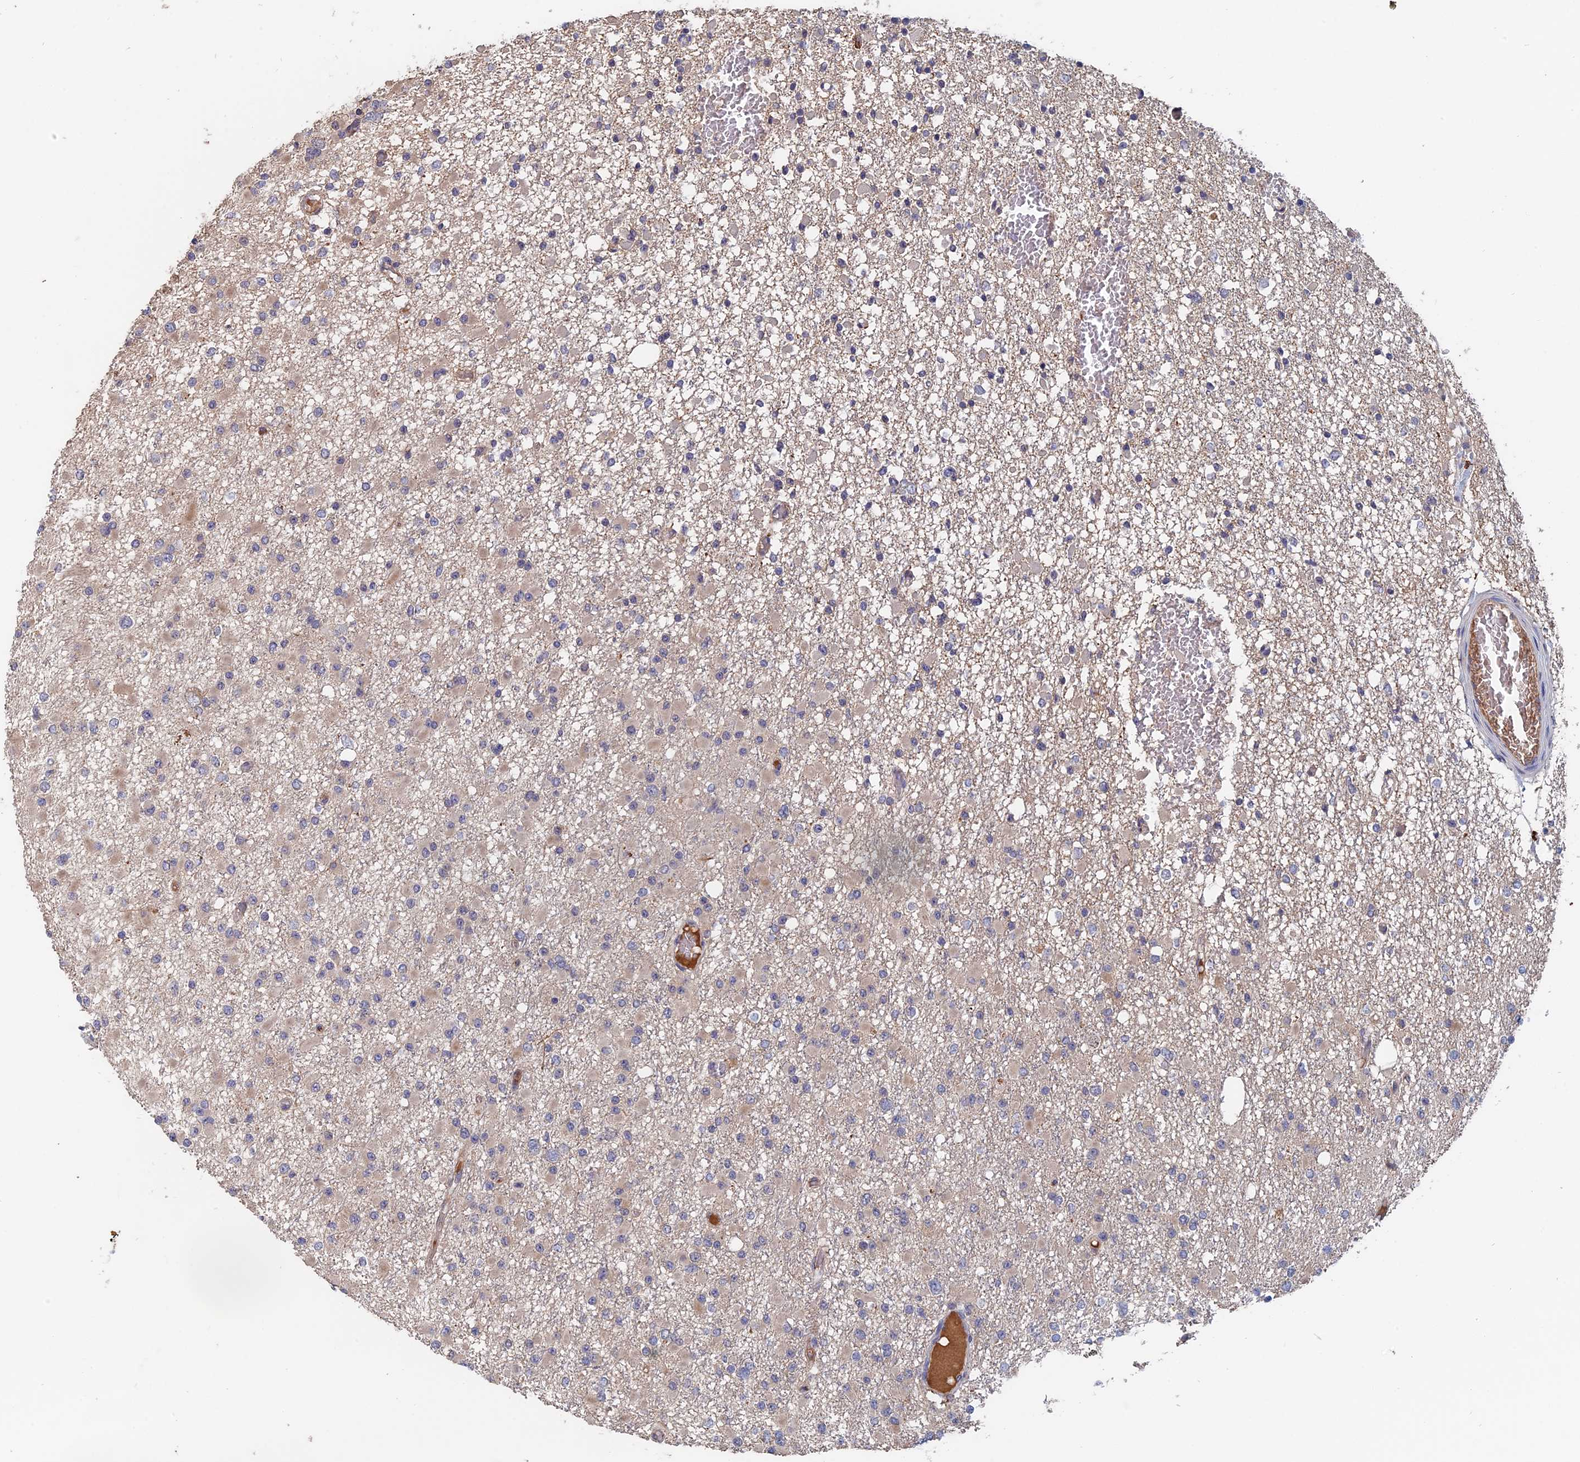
{"staining": {"intensity": "negative", "quantity": "none", "location": "none"}, "tissue": "glioma", "cell_type": "Tumor cells", "image_type": "cancer", "snomed": [{"axis": "morphology", "description": "Glioma, malignant, Low grade"}, {"axis": "topography", "description": "Brain"}], "caption": "The histopathology image exhibits no staining of tumor cells in glioma. (DAB (3,3'-diaminobenzidine) immunohistochemistry (IHC) visualized using brightfield microscopy, high magnification).", "gene": "SLC33A1", "patient": {"sex": "female", "age": 22}}